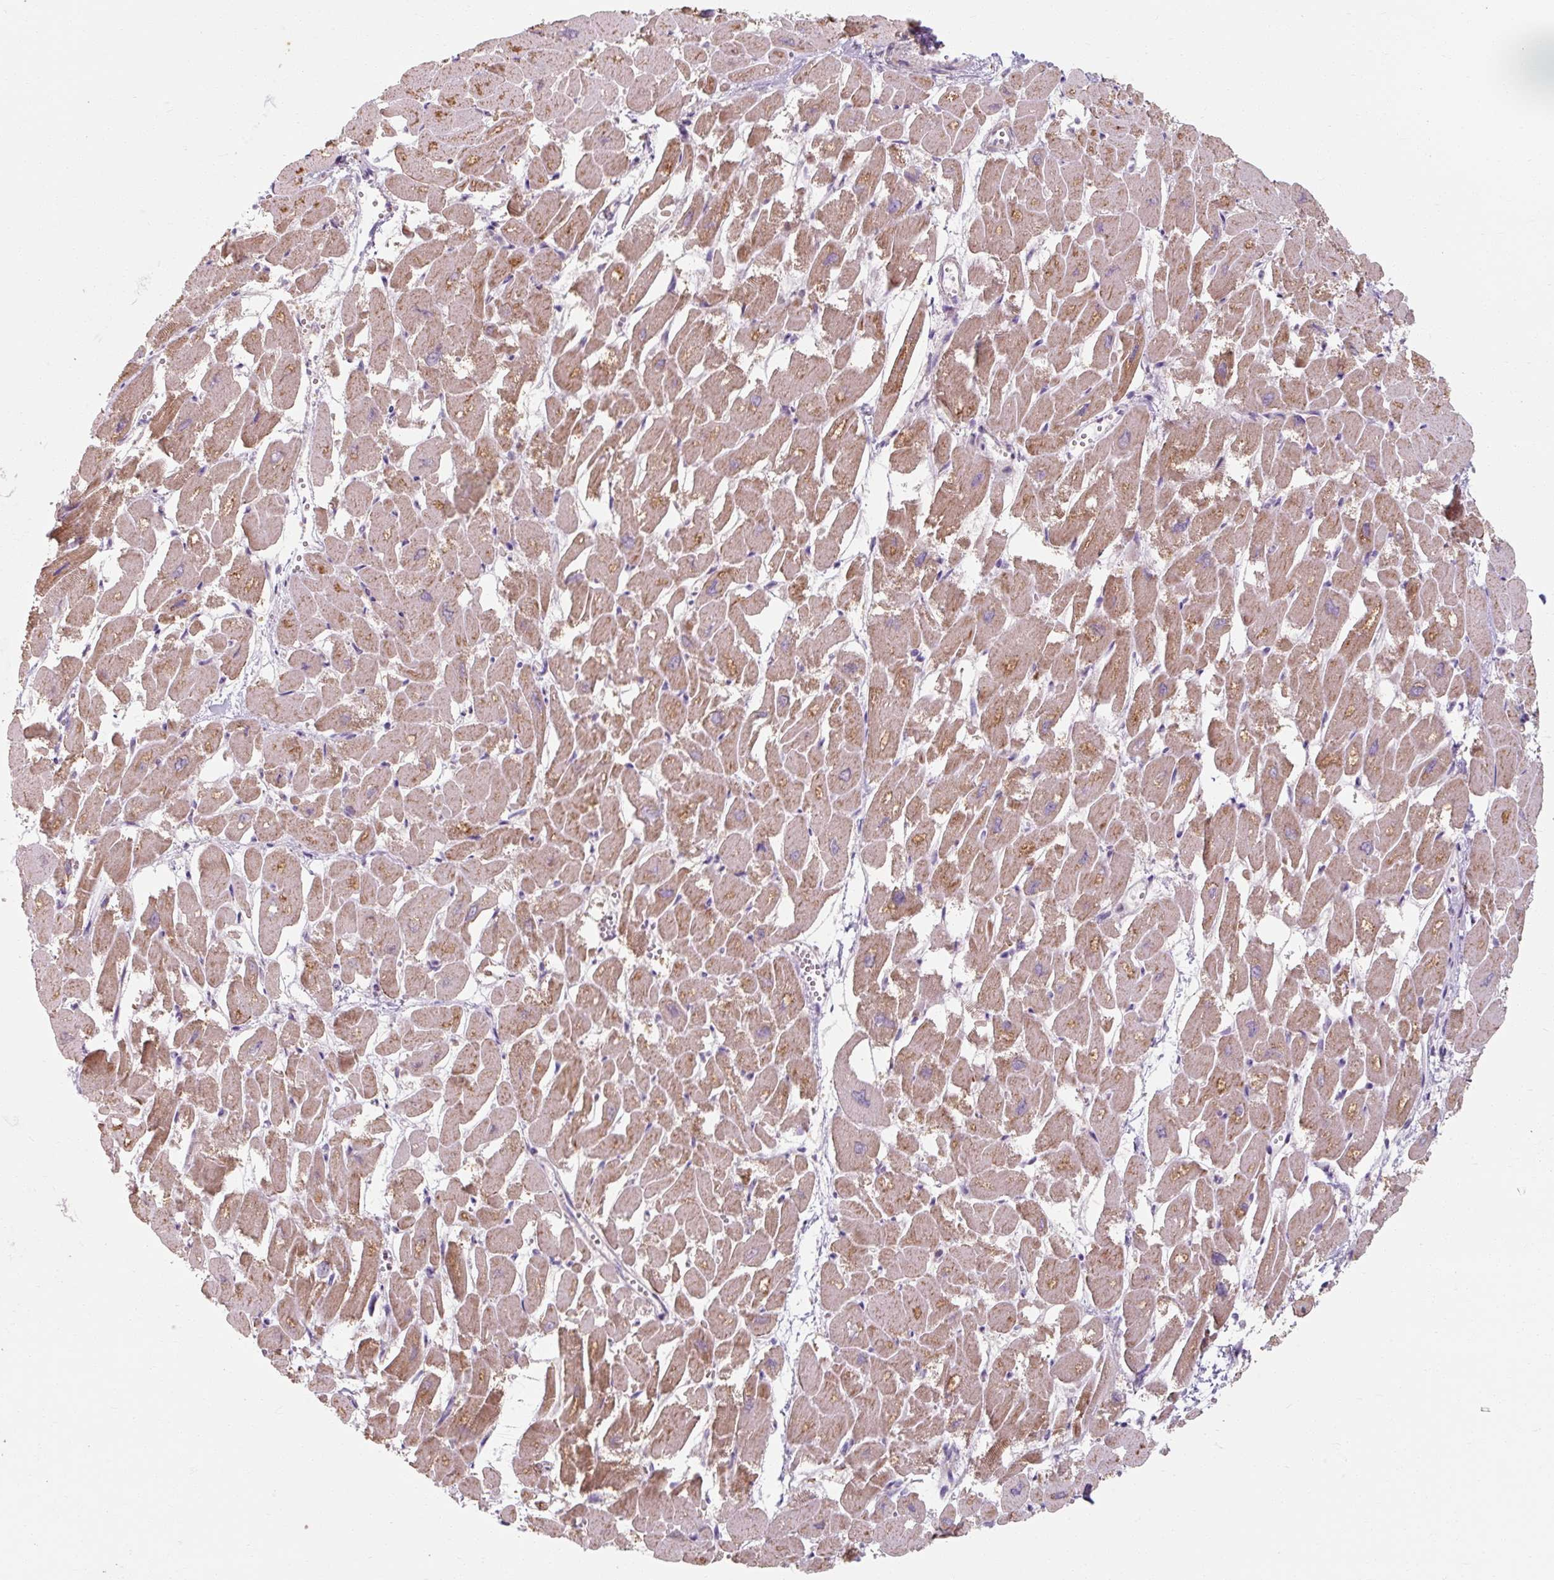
{"staining": {"intensity": "moderate", "quantity": ">75%", "location": "cytoplasmic/membranous"}, "tissue": "heart muscle", "cell_type": "Cardiomyocytes", "image_type": "normal", "snomed": [{"axis": "morphology", "description": "Normal tissue, NOS"}, {"axis": "topography", "description": "Heart"}], "caption": "Immunohistochemical staining of benign heart muscle shows moderate cytoplasmic/membranous protein staining in approximately >75% of cardiomyocytes.", "gene": "TSEN54", "patient": {"sex": "male", "age": 54}}